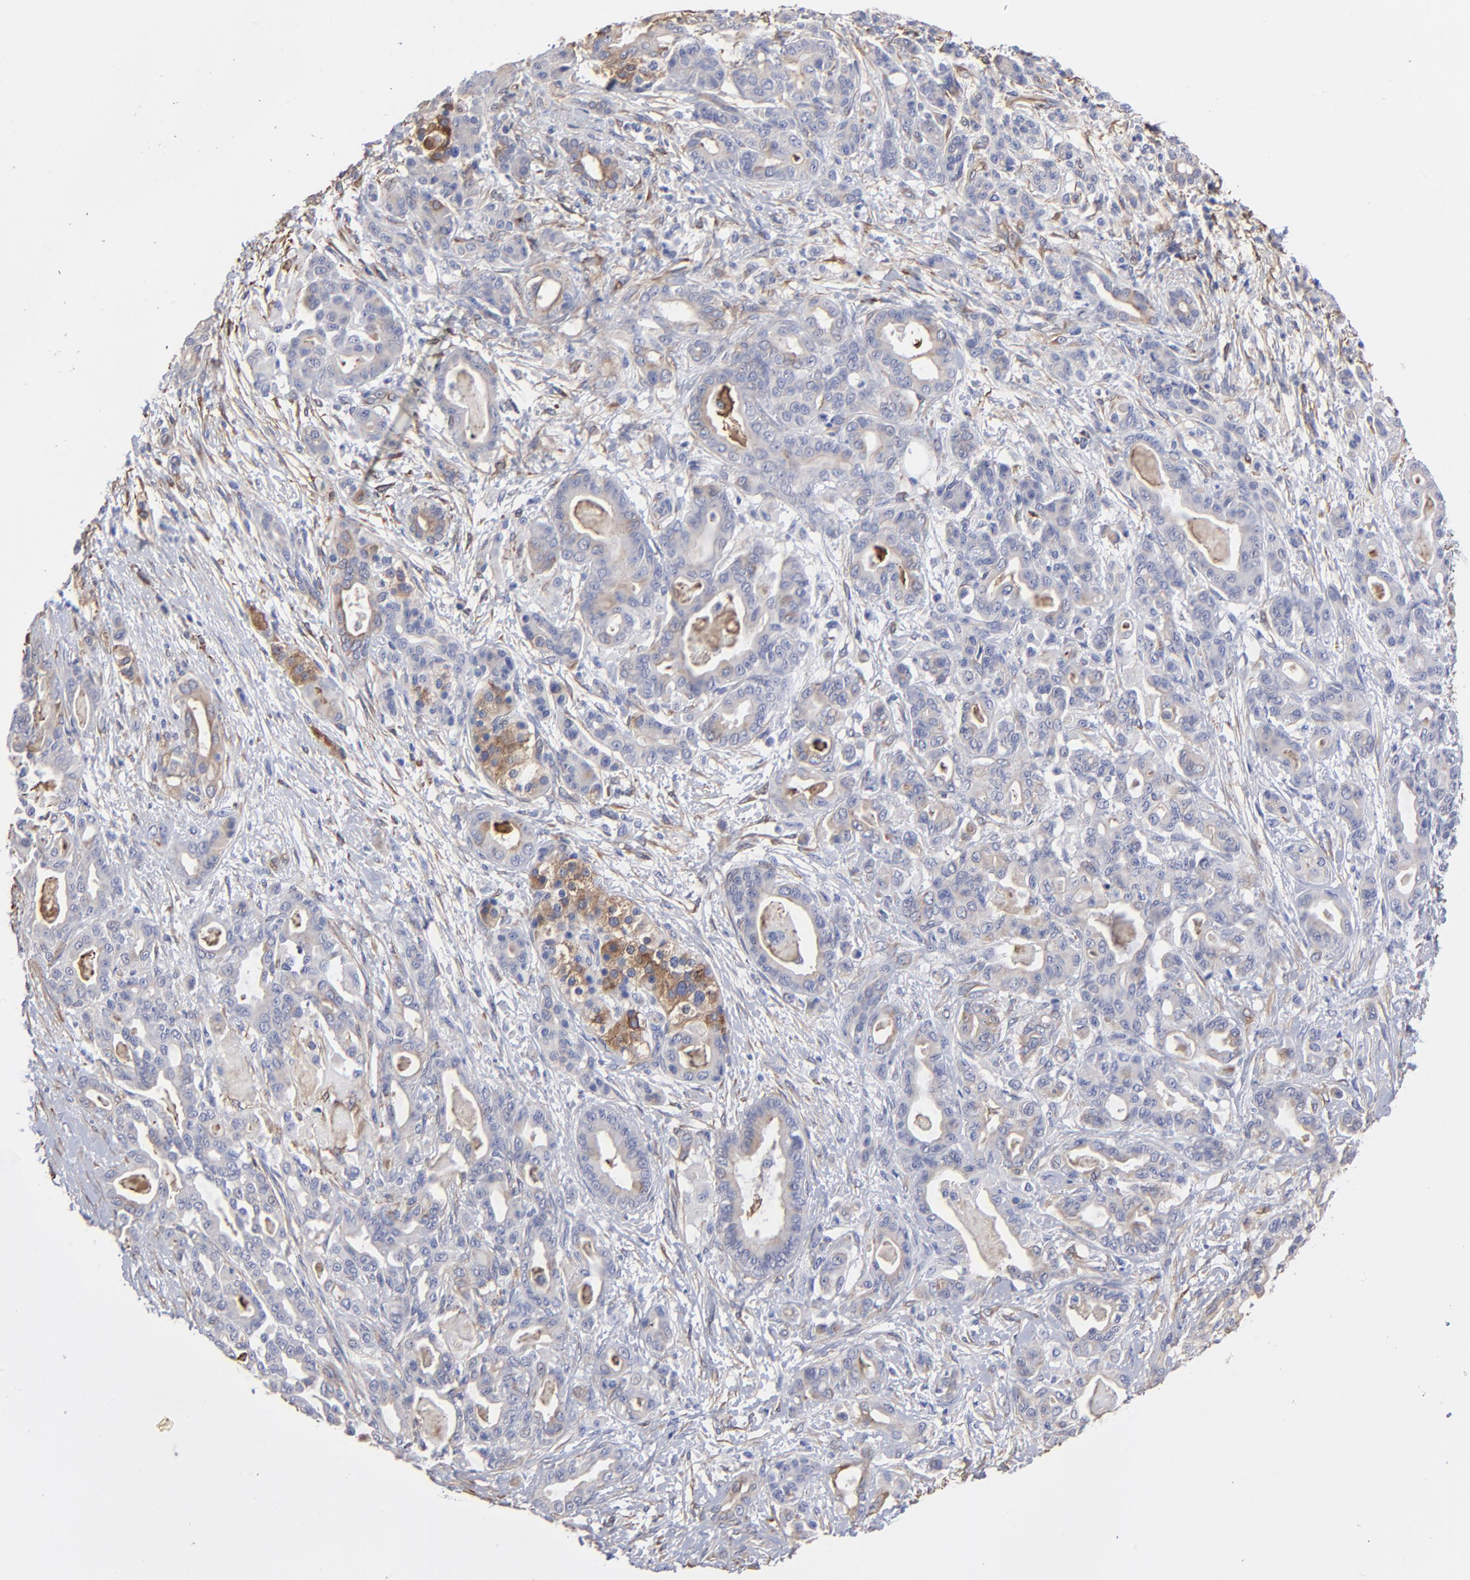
{"staining": {"intensity": "negative", "quantity": "none", "location": "none"}, "tissue": "pancreatic cancer", "cell_type": "Tumor cells", "image_type": "cancer", "snomed": [{"axis": "morphology", "description": "Adenocarcinoma, NOS"}, {"axis": "topography", "description": "Pancreas"}], "caption": "DAB immunohistochemical staining of human pancreatic adenocarcinoma shows no significant expression in tumor cells.", "gene": "CILP", "patient": {"sex": "male", "age": 63}}